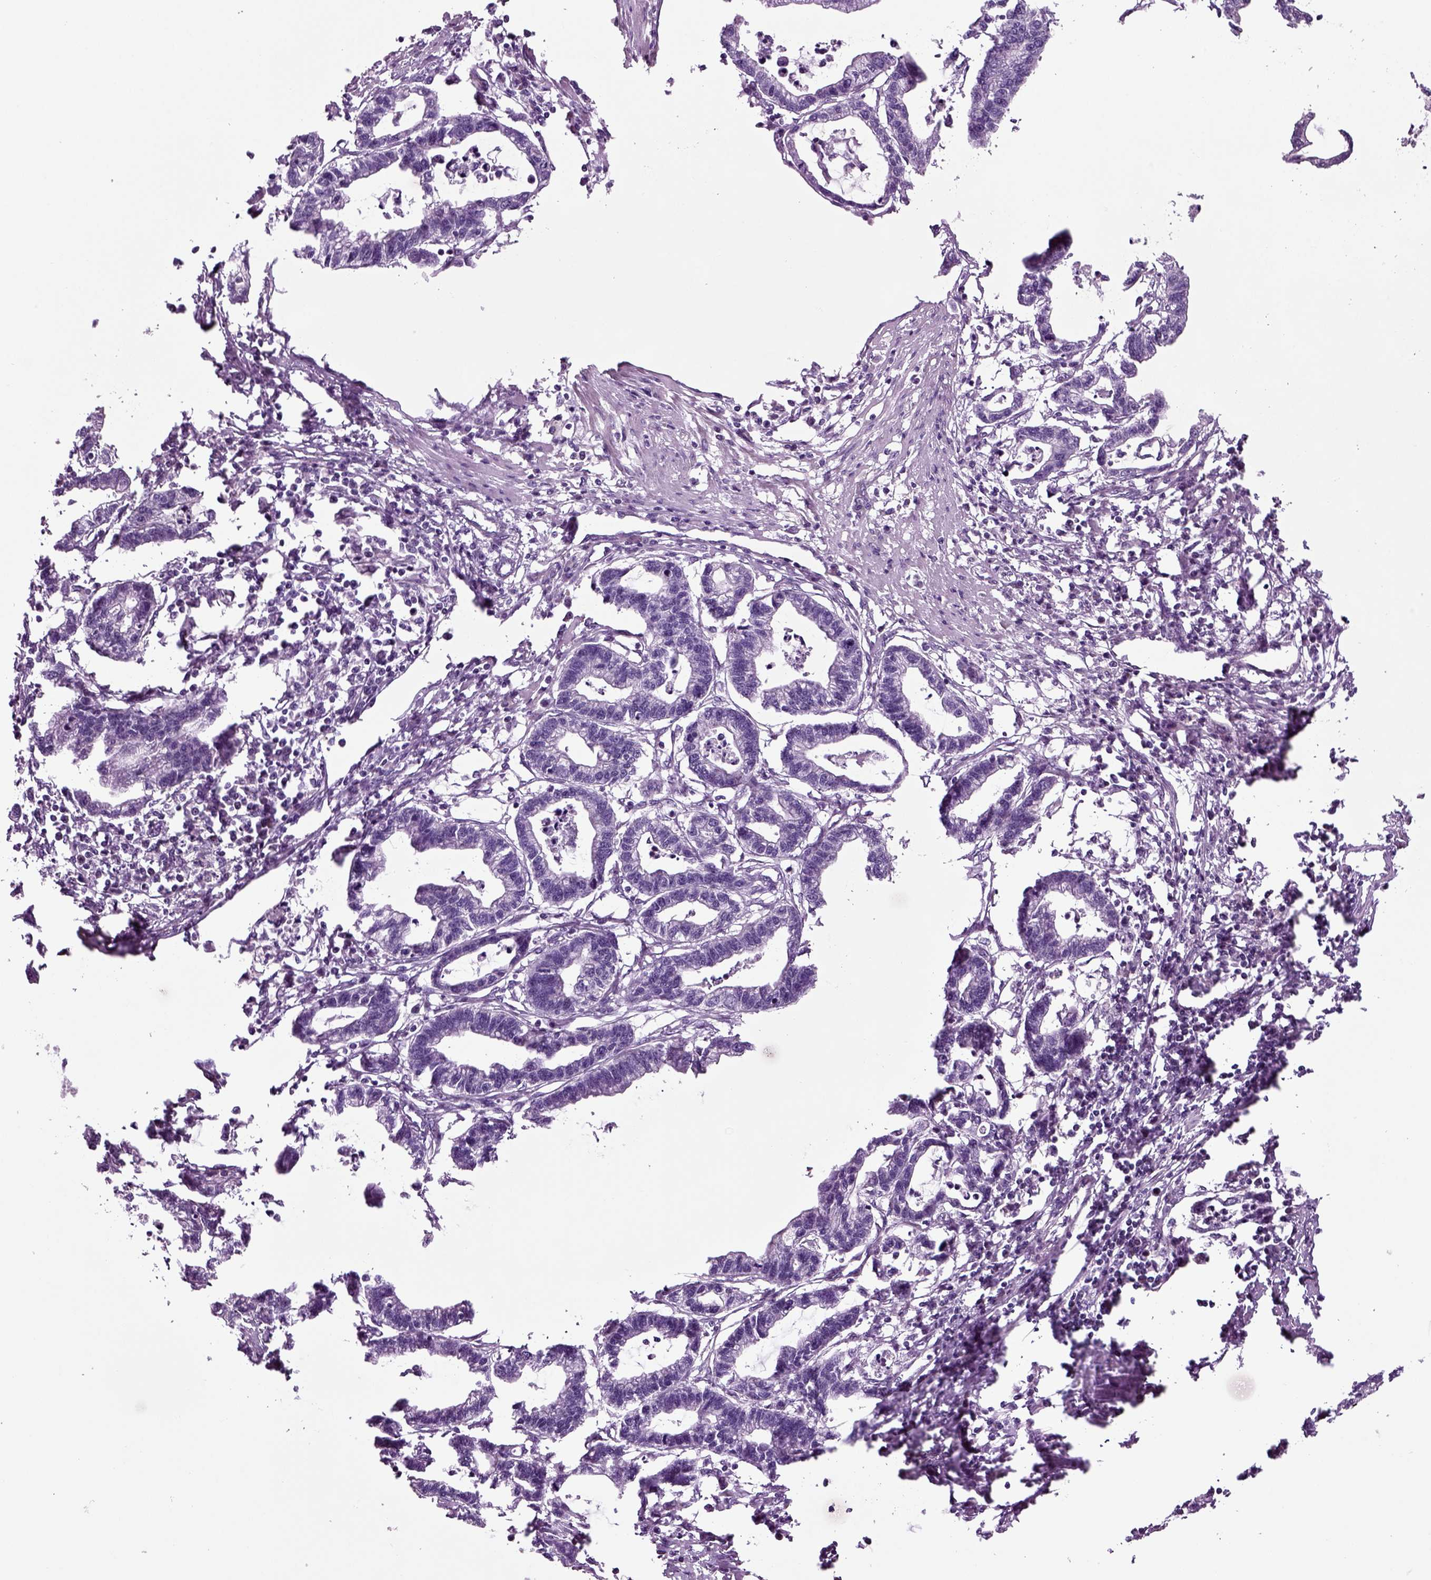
{"staining": {"intensity": "negative", "quantity": "none", "location": "none"}, "tissue": "stomach cancer", "cell_type": "Tumor cells", "image_type": "cancer", "snomed": [{"axis": "morphology", "description": "Adenocarcinoma, NOS"}, {"axis": "topography", "description": "Stomach"}], "caption": "Image shows no protein positivity in tumor cells of adenocarcinoma (stomach) tissue.", "gene": "ARID3A", "patient": {"sex": "male", "age": 83}}